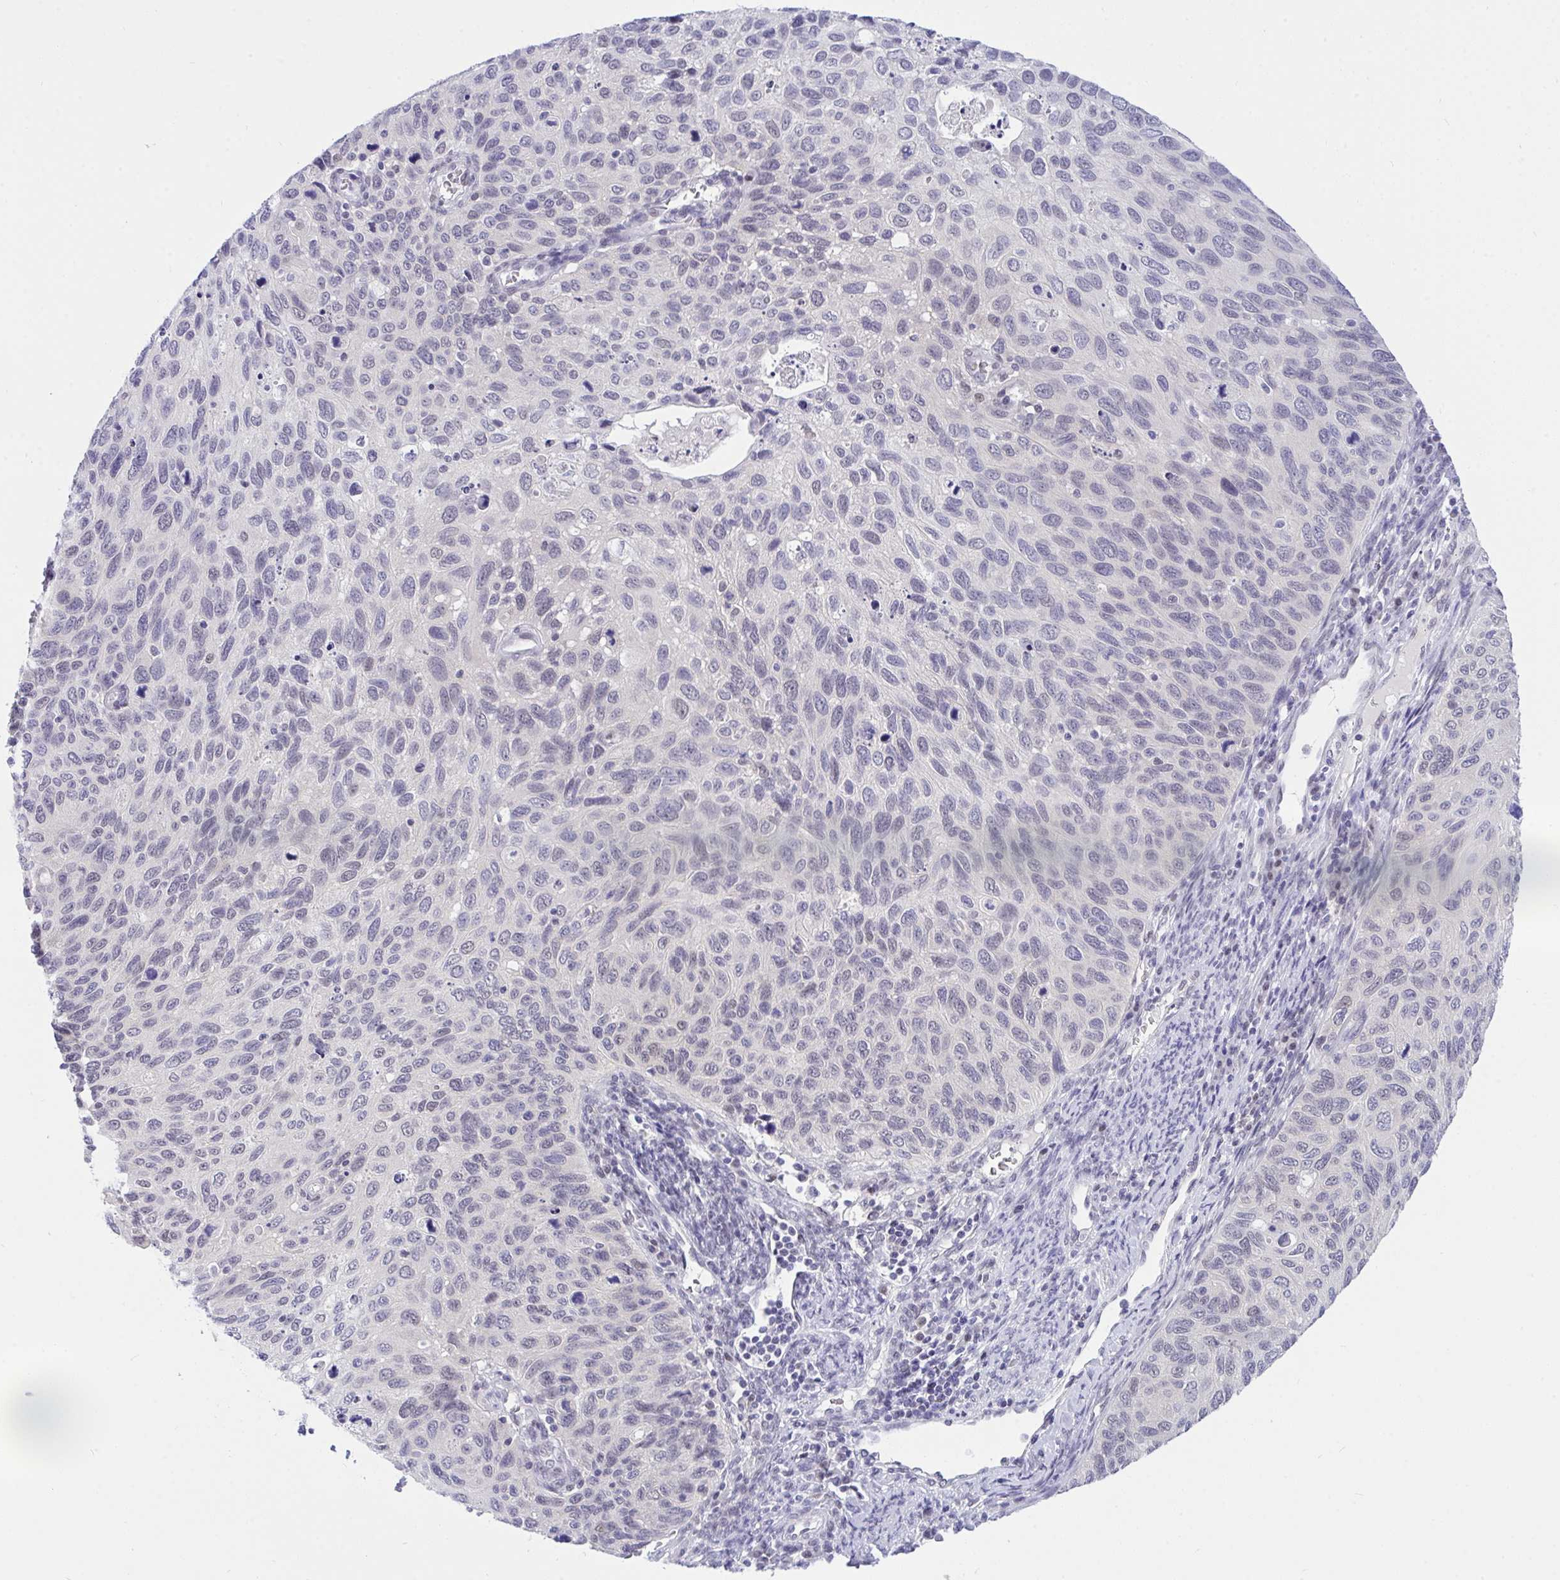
{"staining": {"intensity": "negative", "quantity": "none", "location": "none"}, "tissue": "cervical cancer", "cell_type": "Tumor cells", "image_type": "cancer", "snomed": [{"axis": "morphology", "description": "Squamous cell carcinoma, NOS"}, {"axis": "topography", "description": "Cervix"}], "caption": "High power microscopy photomicrograph of an immunohistochemistry photomicrograph of squamous cell carcinoma (cervical), revealing no significant positivity in tumor cells.", "gene": "THOP1", "patient": {"sex": "female", "age": 70}}